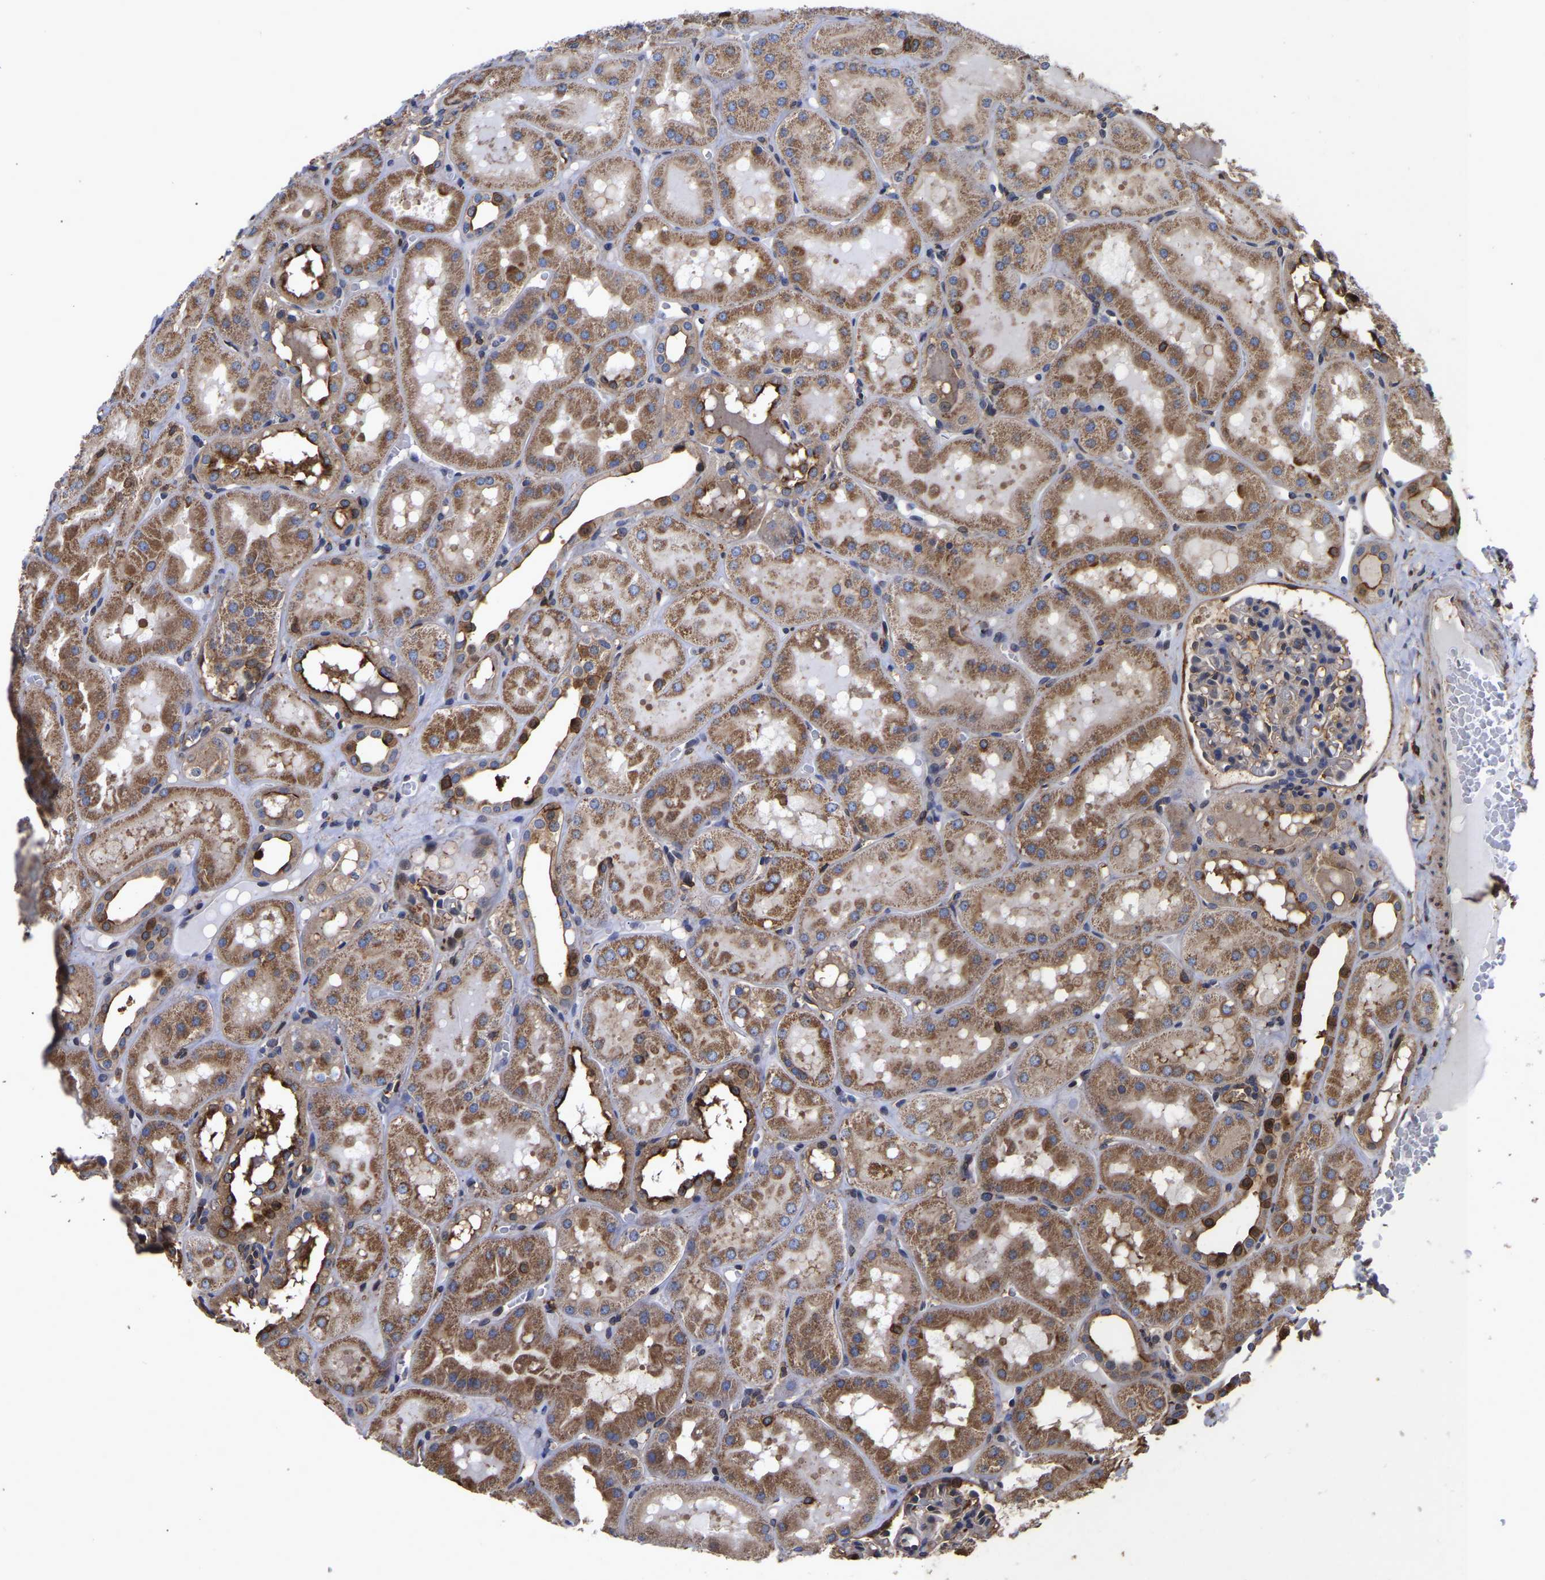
{"staining": {"intensity": "weak", "quantity": "25%-75%", "location": "cytoplasmic/membranous"}, "tissue": "kidney", "cell_type": "Cells in glomeruli", "image_type": "normal", "snomed": [{"axis": "morphology", "description": "Normal tissue, NOS"}, {"axis": "topography", "description": "Kidney"}, {"axis": "topography", "description": "Urinary bladder"}], "caption": "This image demonstrates normal kidney stained with immunohistochemistry to label a protein in brown. The cytoplasmic/membranous of cells in glomeruli show weak positivity for the protein. Nuclei are counter-stained blue.", "gene": "LIF", "patient": {"sex": "male", "age": 16}}